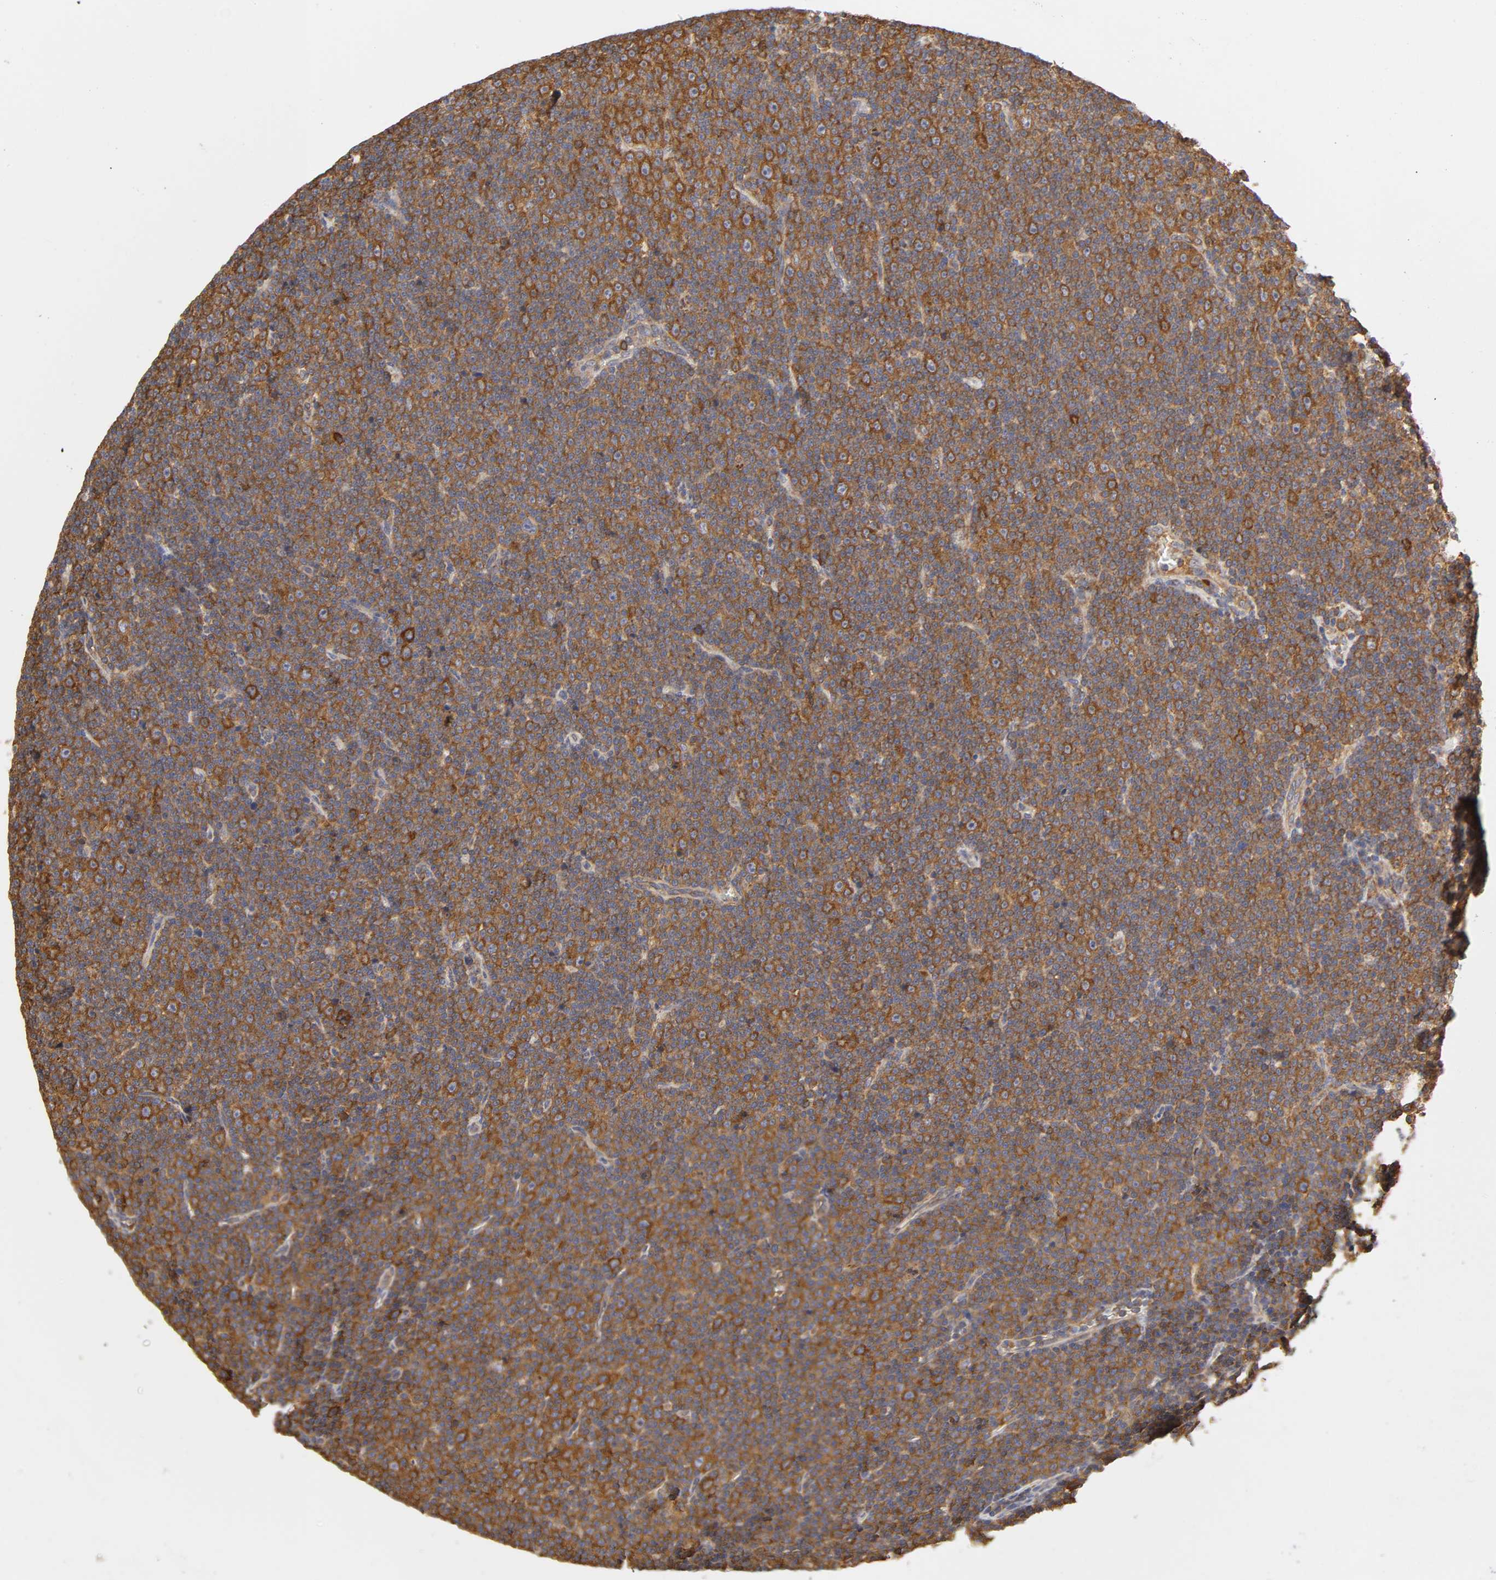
{"staining": {"intensity": "strong", "quantity": ">75%", "location": "cytoplasmic/membranous"}, "tissue": "lymphoma", "cell_type": "Tumor cells", "image_type": "cancer", "snomed": [{"axis": "morphology", "description": "Malignant lymphoma, non-Hodgkin's type, Low grade"}, {"axis": "topography", "description": "Lymph node"}], "caption": "Immunohistochemistry (DAB (3,3'-diaminobenzidine)) staining of low-grade malignant lymphoma, non-Hodgkin's type exhibits strong cytoplasmic/membranous protein positivity in about >75% of tumor cells.", "gene": "RPL14", "patient": {"sex": "female", "age": 67}}